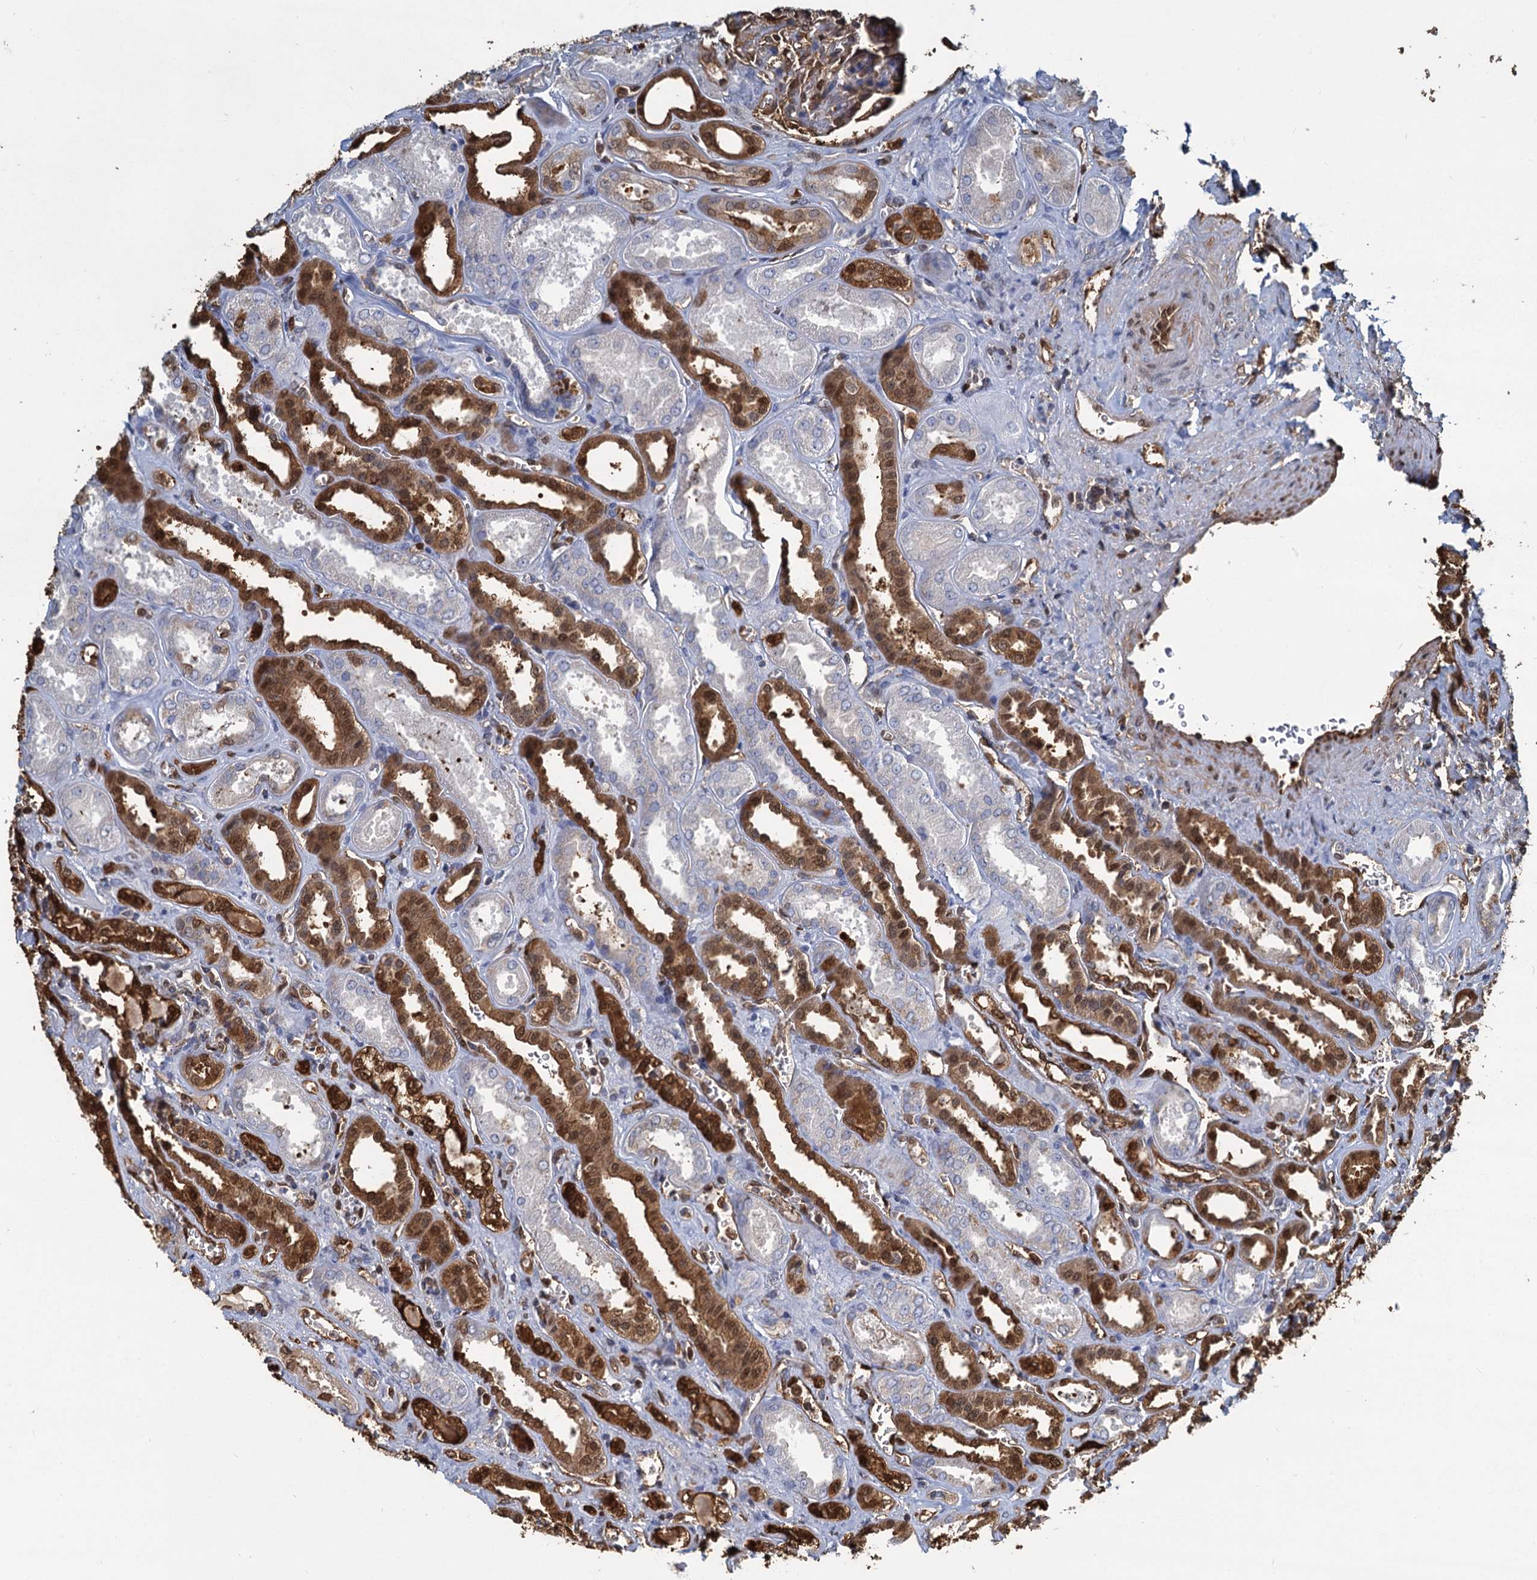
{"staining": {"intensity": "moderate", "quantity": "<25%", "location": "cytoplasmic/membranous,nuclear"}, "tissue": "kidney", "cell_type": "Cells in glomeruli", "image_type": "normal", "snomed": [{"axis": "morphology", "description": "Normal tissue, NOS"}, {"axis": "morphology", "description": "Adenocarcinoma, NOS"}, {"axis": "topography", "description": "Kidney"}], "caption": "Protein staining reveals moderate cytoplasmic/membranous,nuclear positivity in approximately <25% of cells in glomeruli in unremarkable kidney. Nuclei are stained in blue.", "gene": "S100A6", "patient": {"sex": "female", "age": 68}}